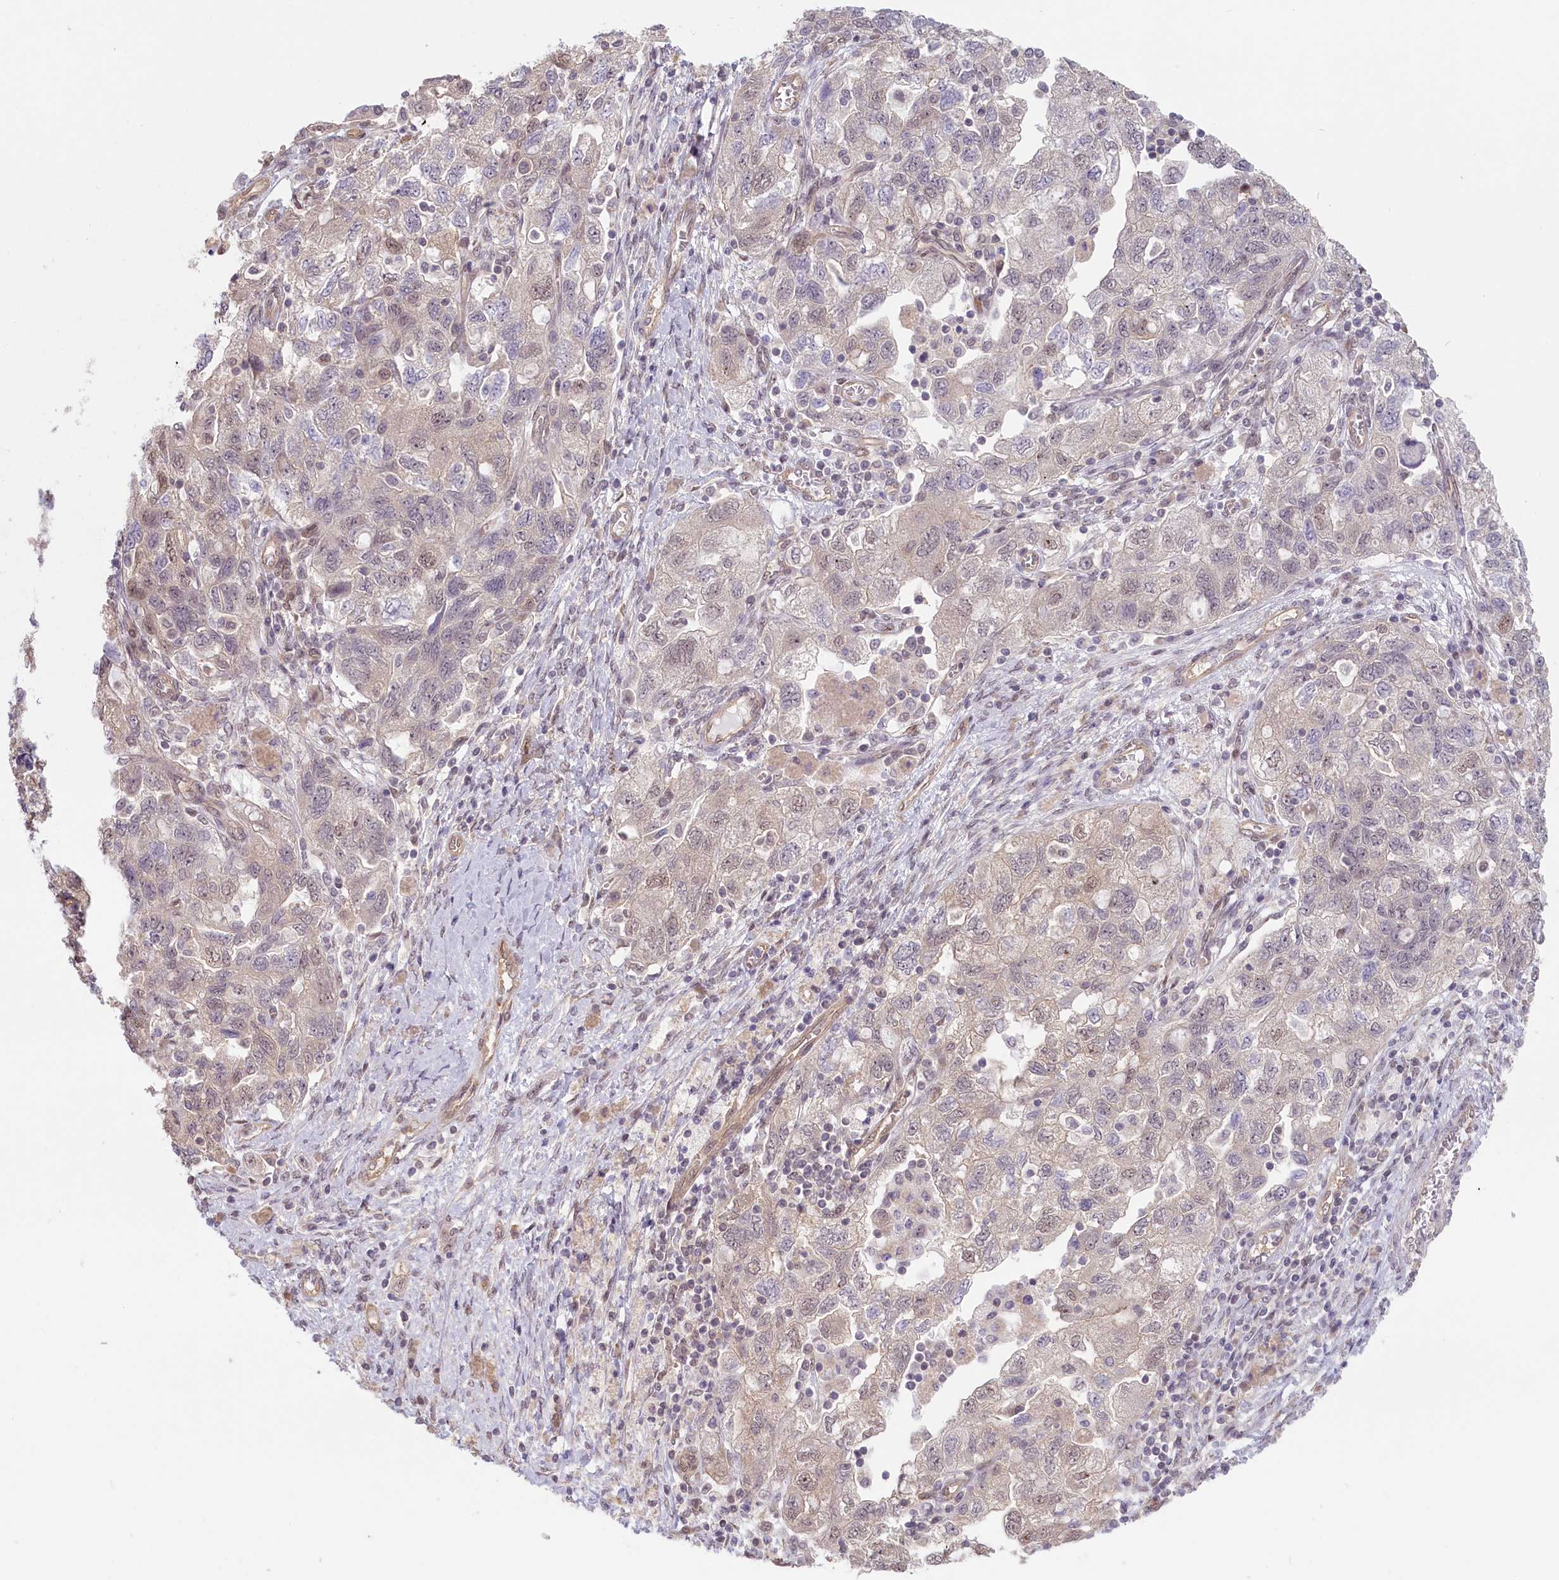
{"staining": {"intensity": "weak", "quantity": "25%-75%", "location": "nuclear"}, "tissue": "ovarian cancer", "cell_type": "Tumor cells", "image_type": "cancer", "snomed": [{"axis": "morphology", "description": "Carcinoma, NOS"}, {"axis": "morphology", "description": "Cystadenocarcinoma, serous, NOS"}, {"axis": "topography", "description": "Ovary"}], "caption": "This micrograph displays ovarian cancer stained with immunohistochemistry (IHC) to label a protein in brown. The nuclear of tumor cells show weak positivity for the protein. Nuclei are counter-stained blue.", "gene": "C19orf44", "patient": {"sex": "female", "age": 69}}